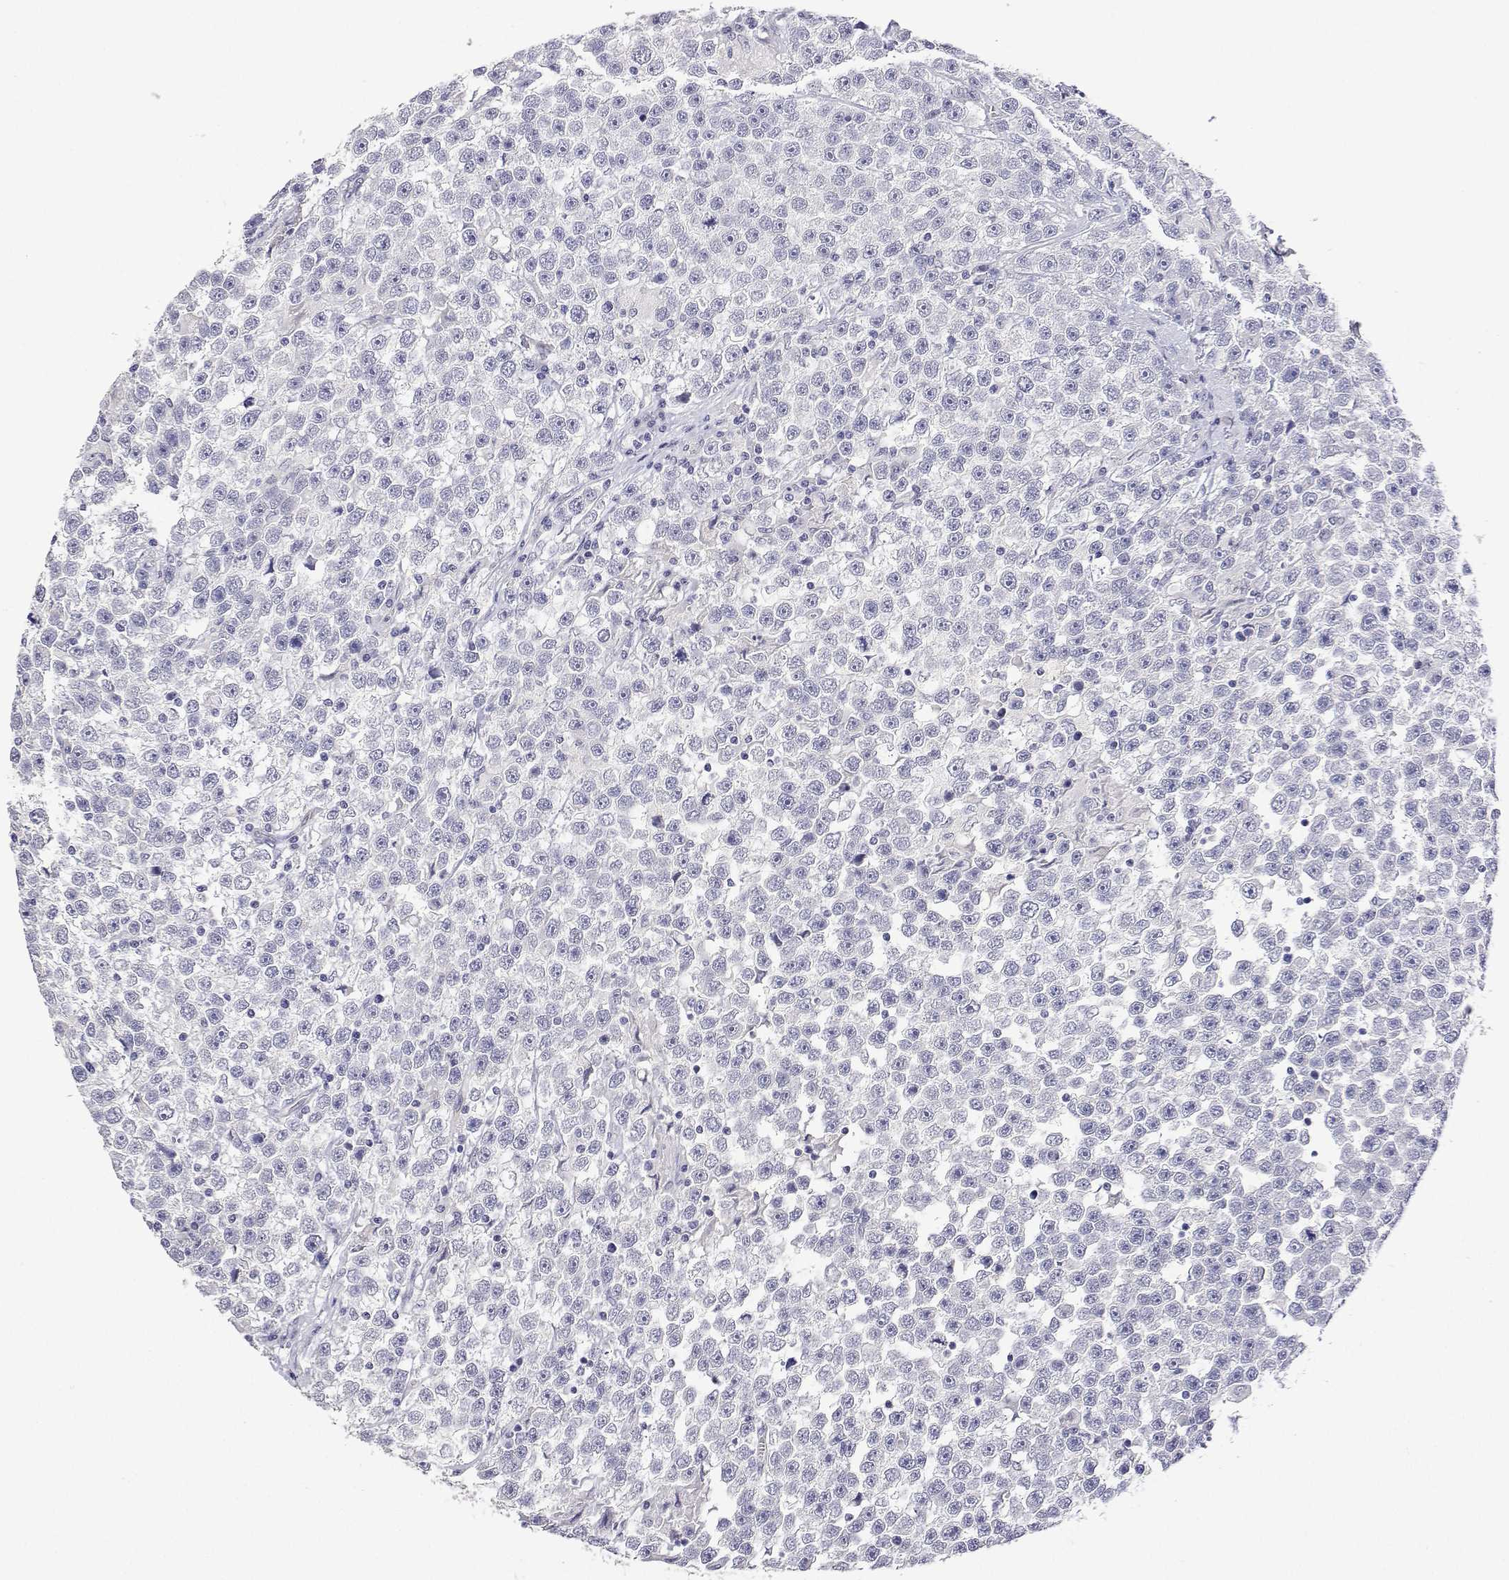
{"staining": {"intensity": "negative", "quantity": "none", "location": "none"}, "tissue": "testis cancer", "cell_type": "Tumor cells", "image_type": "cancer", "snomed": [{"axis": "morphology", "description": "Seminoma, NOS"}, {"axis": "topography", "description": "Testis"}], "caption": "A histopathology image of human testis cancer (seminoma) is negative for staining in tumor cells.", "gene": "PLCB1", "patient": {"sex": "male", "age": 31}}